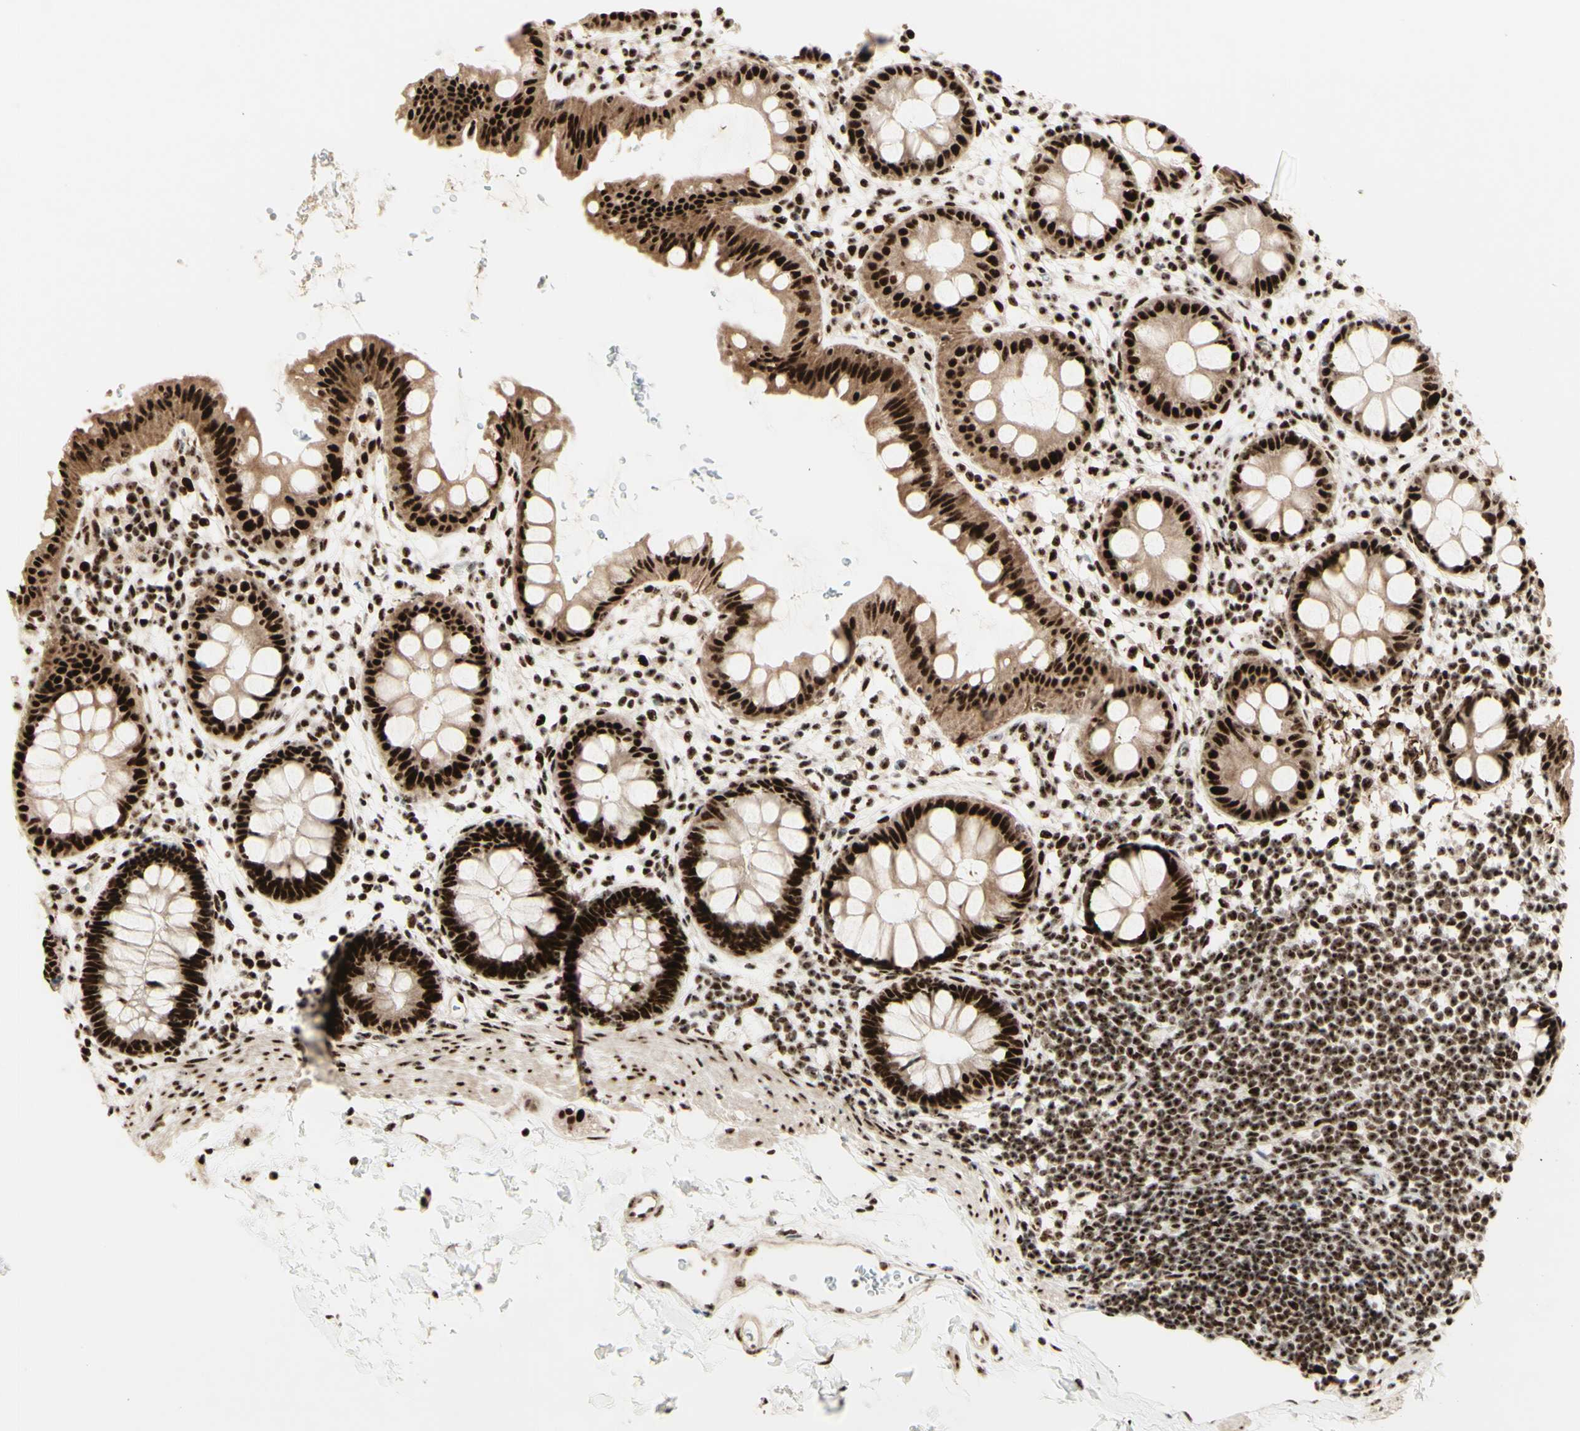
{"staining": {"intensity": "strong", "quantity": ">75%", "location": "cytoplasmic/membranous,nuclear"}, "tissue": "rectum", "cell_type": "Glandular cells", "image_type": "normal", "snomed": [{"axis": "morphology", "description": "Normal tissue, NOS"}, {"axis": "topography", "description": "Rectum"}], "caption": "Immunohistochemical staining of normal rectum exhibits high levels of strong cytoplasmic/membranous,nuclear positivity in approximately >75% of glandular cells.", "gene": "DHX9", "patient": {"sex": "female", "age": 24}}